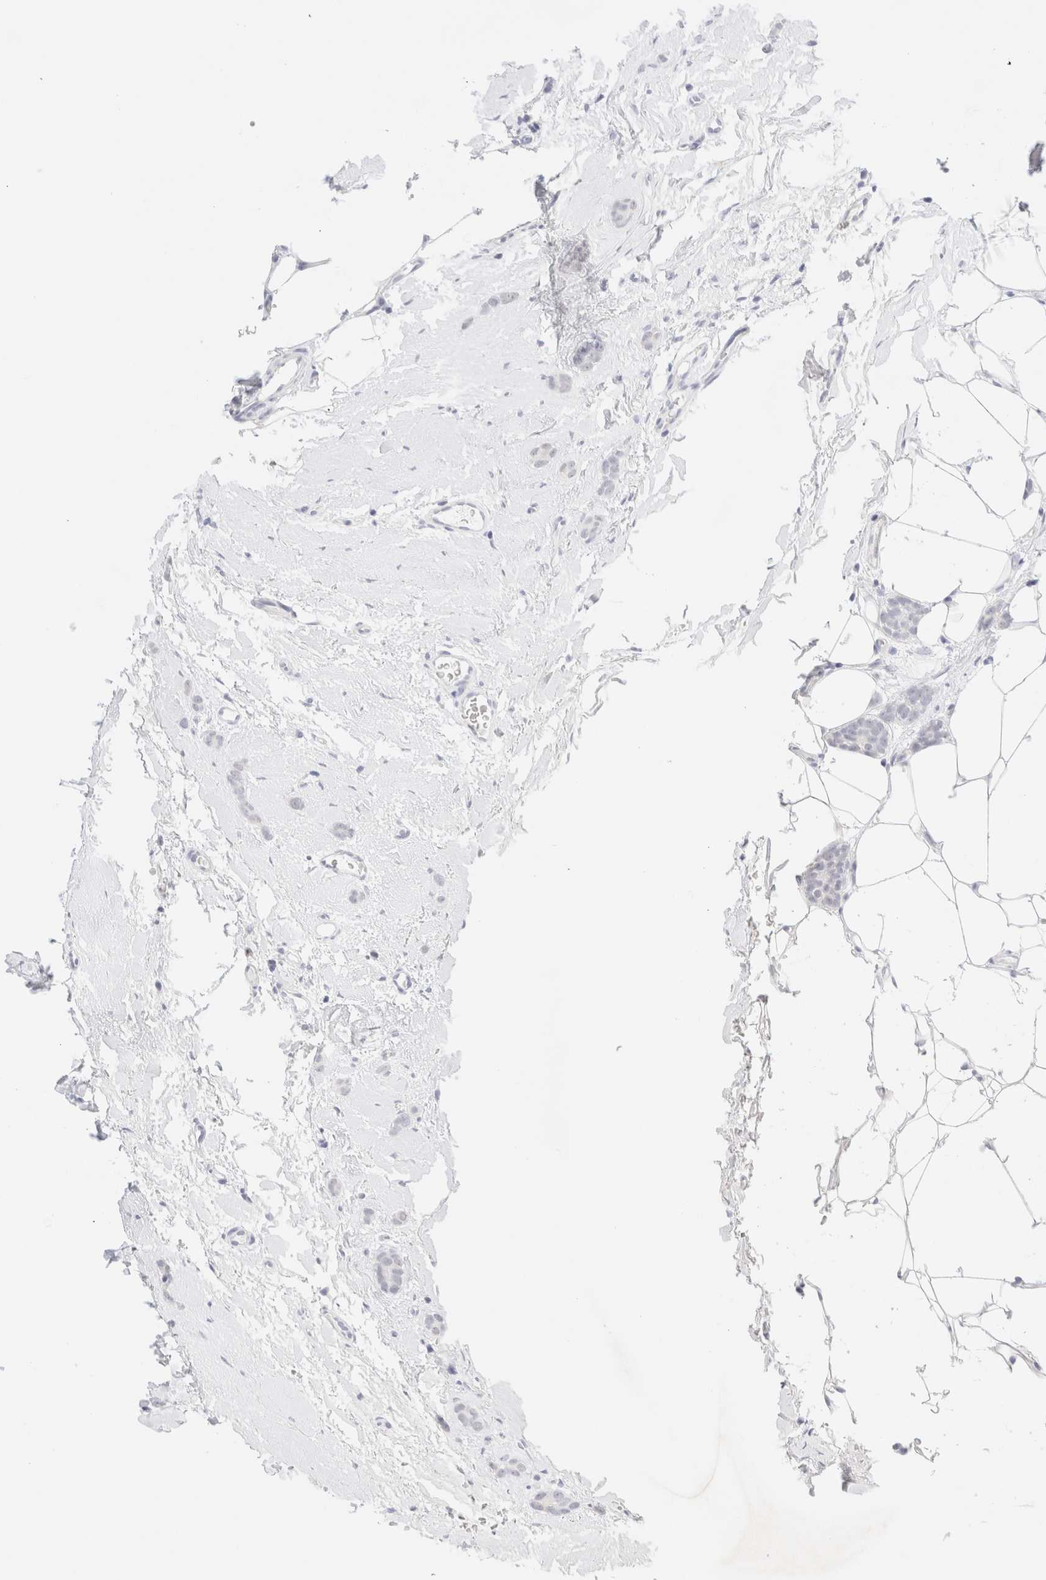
{"staining": {"intensity": "negative", "quantity": "none", "location": "none"}, "tissue": "breast cancer", "cell_type": "Tumor cells", "image_type": "cancer", "snomed": [{"axis": "morphology", "description": "Lobular carcinoma"}, {"axis": "topography", "description": "Skin"}, {"axis": "topography", "description": "Breast"}], "caption": "High magnification brightfield microscopy of lobular carcinoma (breast) stained with DAB (3,3'-diaminobenzidine) (brown) and counterstained with hematoxylin (blue): tumor cells show no significant positivity.", "gene": "KRT15", "patient": {"sex": "female", "age": 46}}